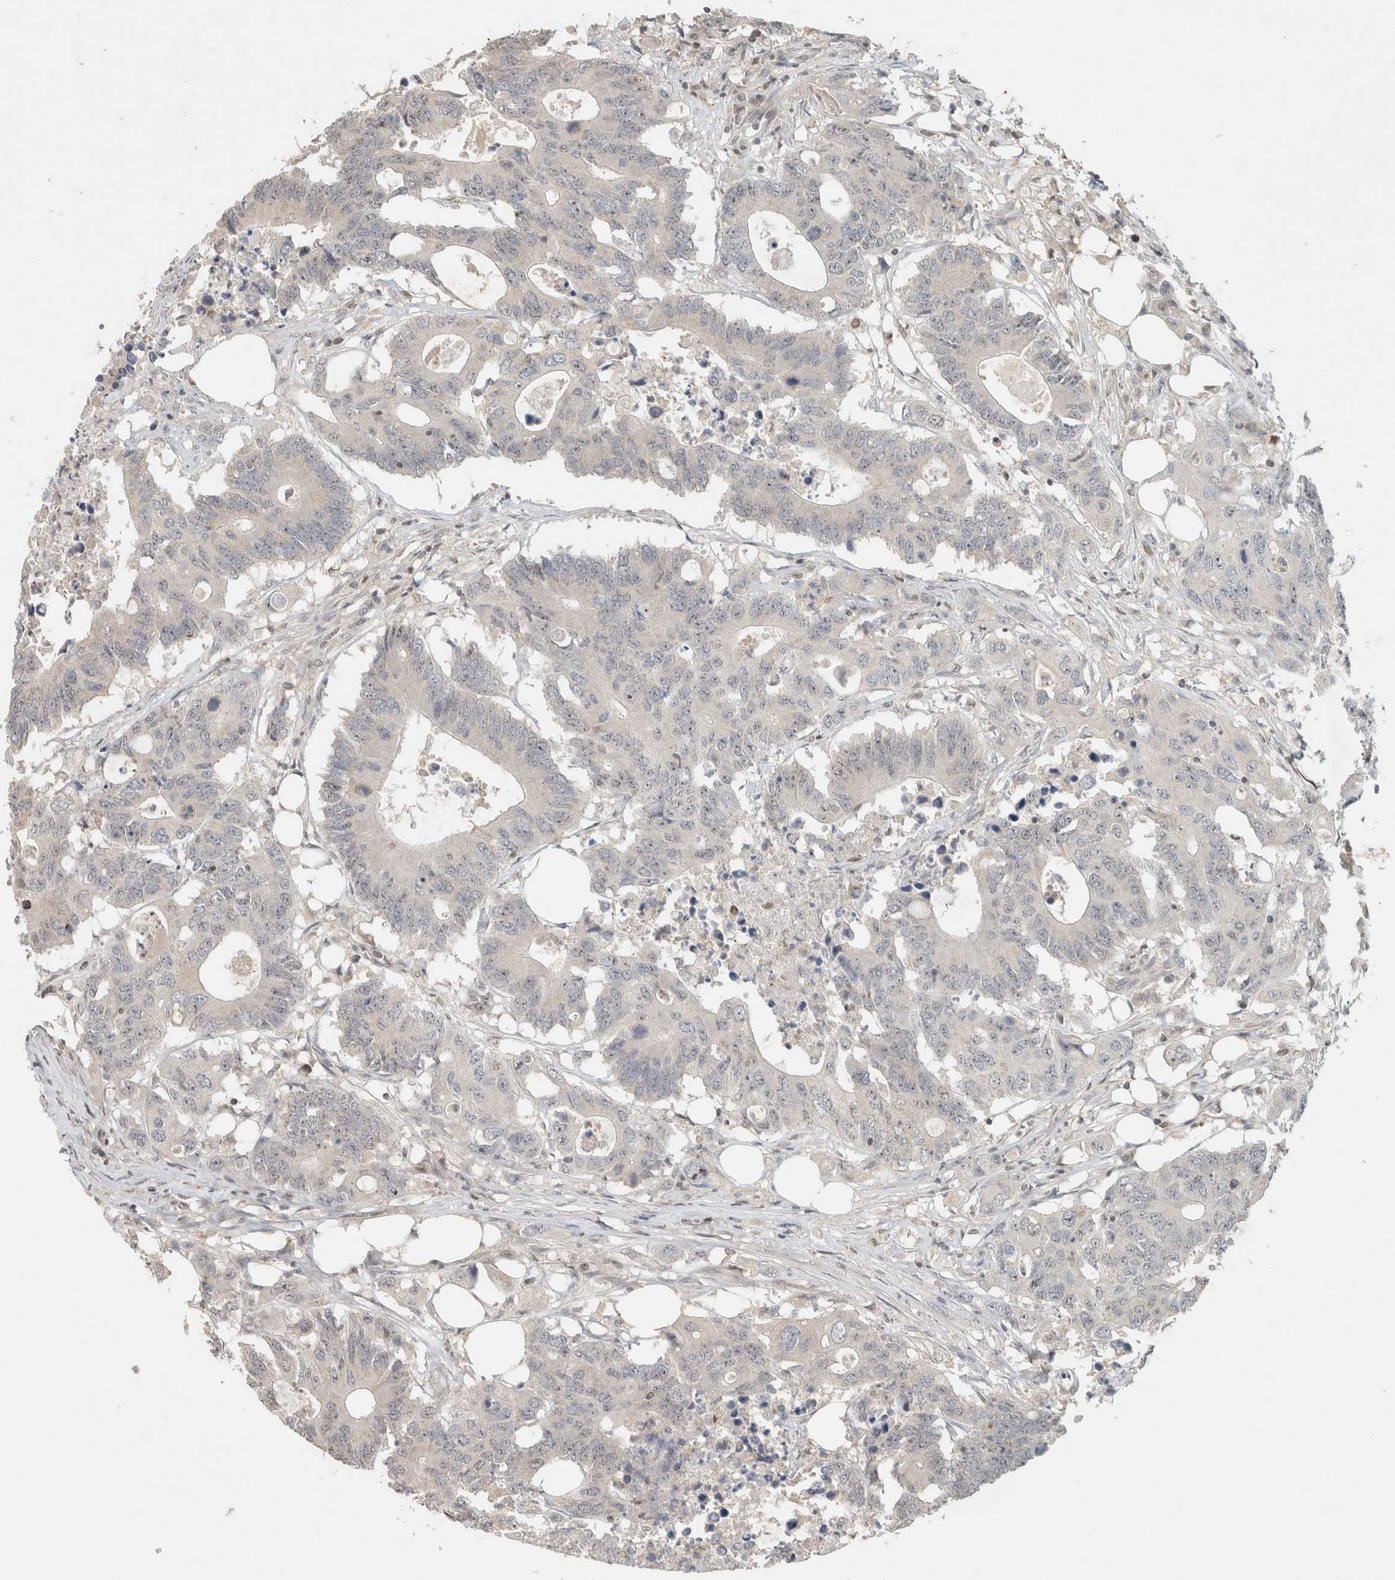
{"staining": {"intensity": "negative", "quantity": "none", "location": "none"}, "tissue": "colorectal cancer", "cell_type": "Tumor cells", "image_type": "cancer", "snomed": [{"axis": "morphology", "description": "Adenocarcinoma, NOS"}, {"axis": "topography", "description": "Colon"}], "caption": "The micrograph shows no significant expression in tumor cells of colorectal adenocarcinoma.", "gene": "CAAP1", "patient": {"sex": "male", "age": 71}}